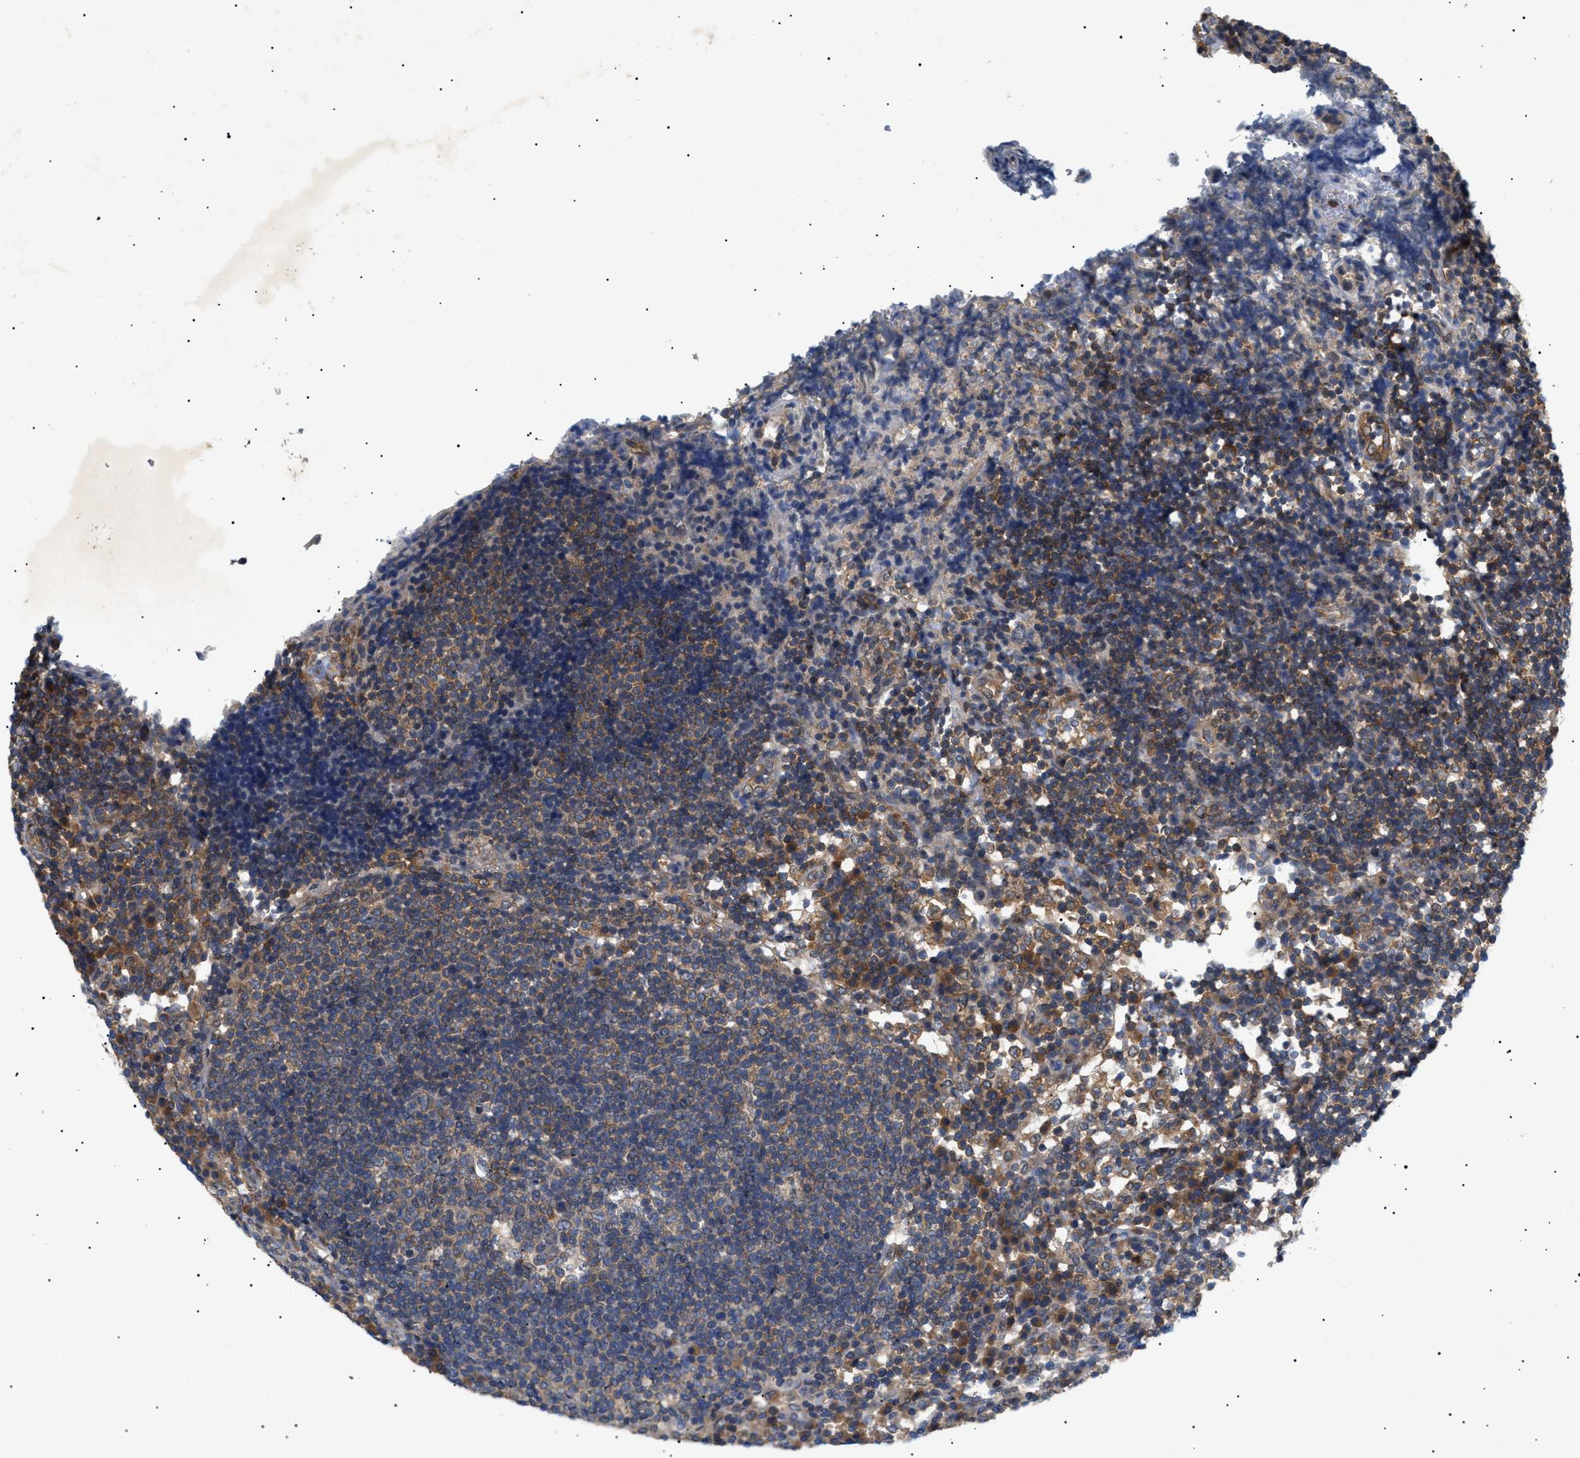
{"staining": {"intensity": "weak", "quantity": "25%-75%", "location": "cytoplasmic/membranous"}, "tissue": "lymph node", "cell_type": "Germinal center cells", "image_type": "normal", "snomed": [{"axis": "morphology", "description": "Normal tissue, NOS"}, {"axis": "topography", "description": "Lymph node"}], "caption": "A low amount of weak cytoplasmic/membranous expression is appreciated in approximately 25%-75% of germinal center cells in unremarkable lymph node.", "gene": "RIPK1", "patient": {"sex": "female", "age": 53}}